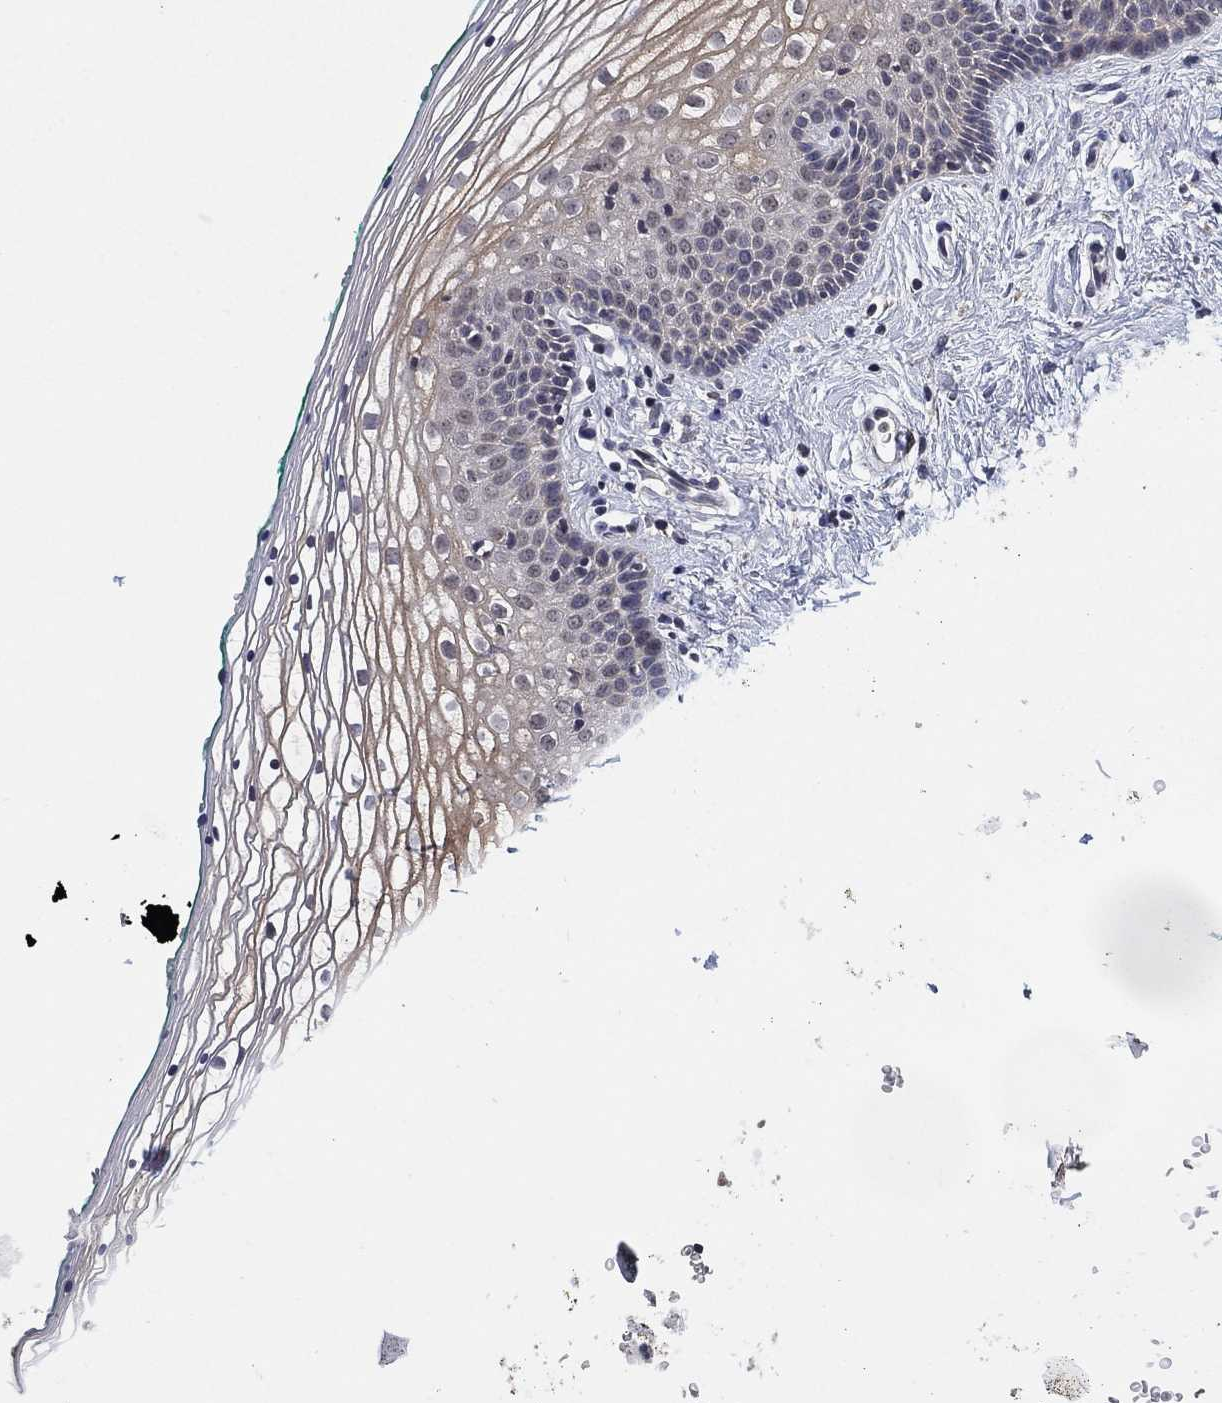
{"staining": {"intensity": "negative", "quantity": "none", "location": "none"}, "tissue": "vagina", "cell_type": "Squamous epithelial cells", "image_type": "normal", "snomed": [{"axis": "morphology", "description": "Normal tissue, NOS"}, {"axis": "topography", "description": "Vagina"}], "caption": "Squamous epithelial cells show no significant protein positivity in unremarkable vagina.", "gene": "SELENOO", "patient": {"sex": "female", "age": 36}}